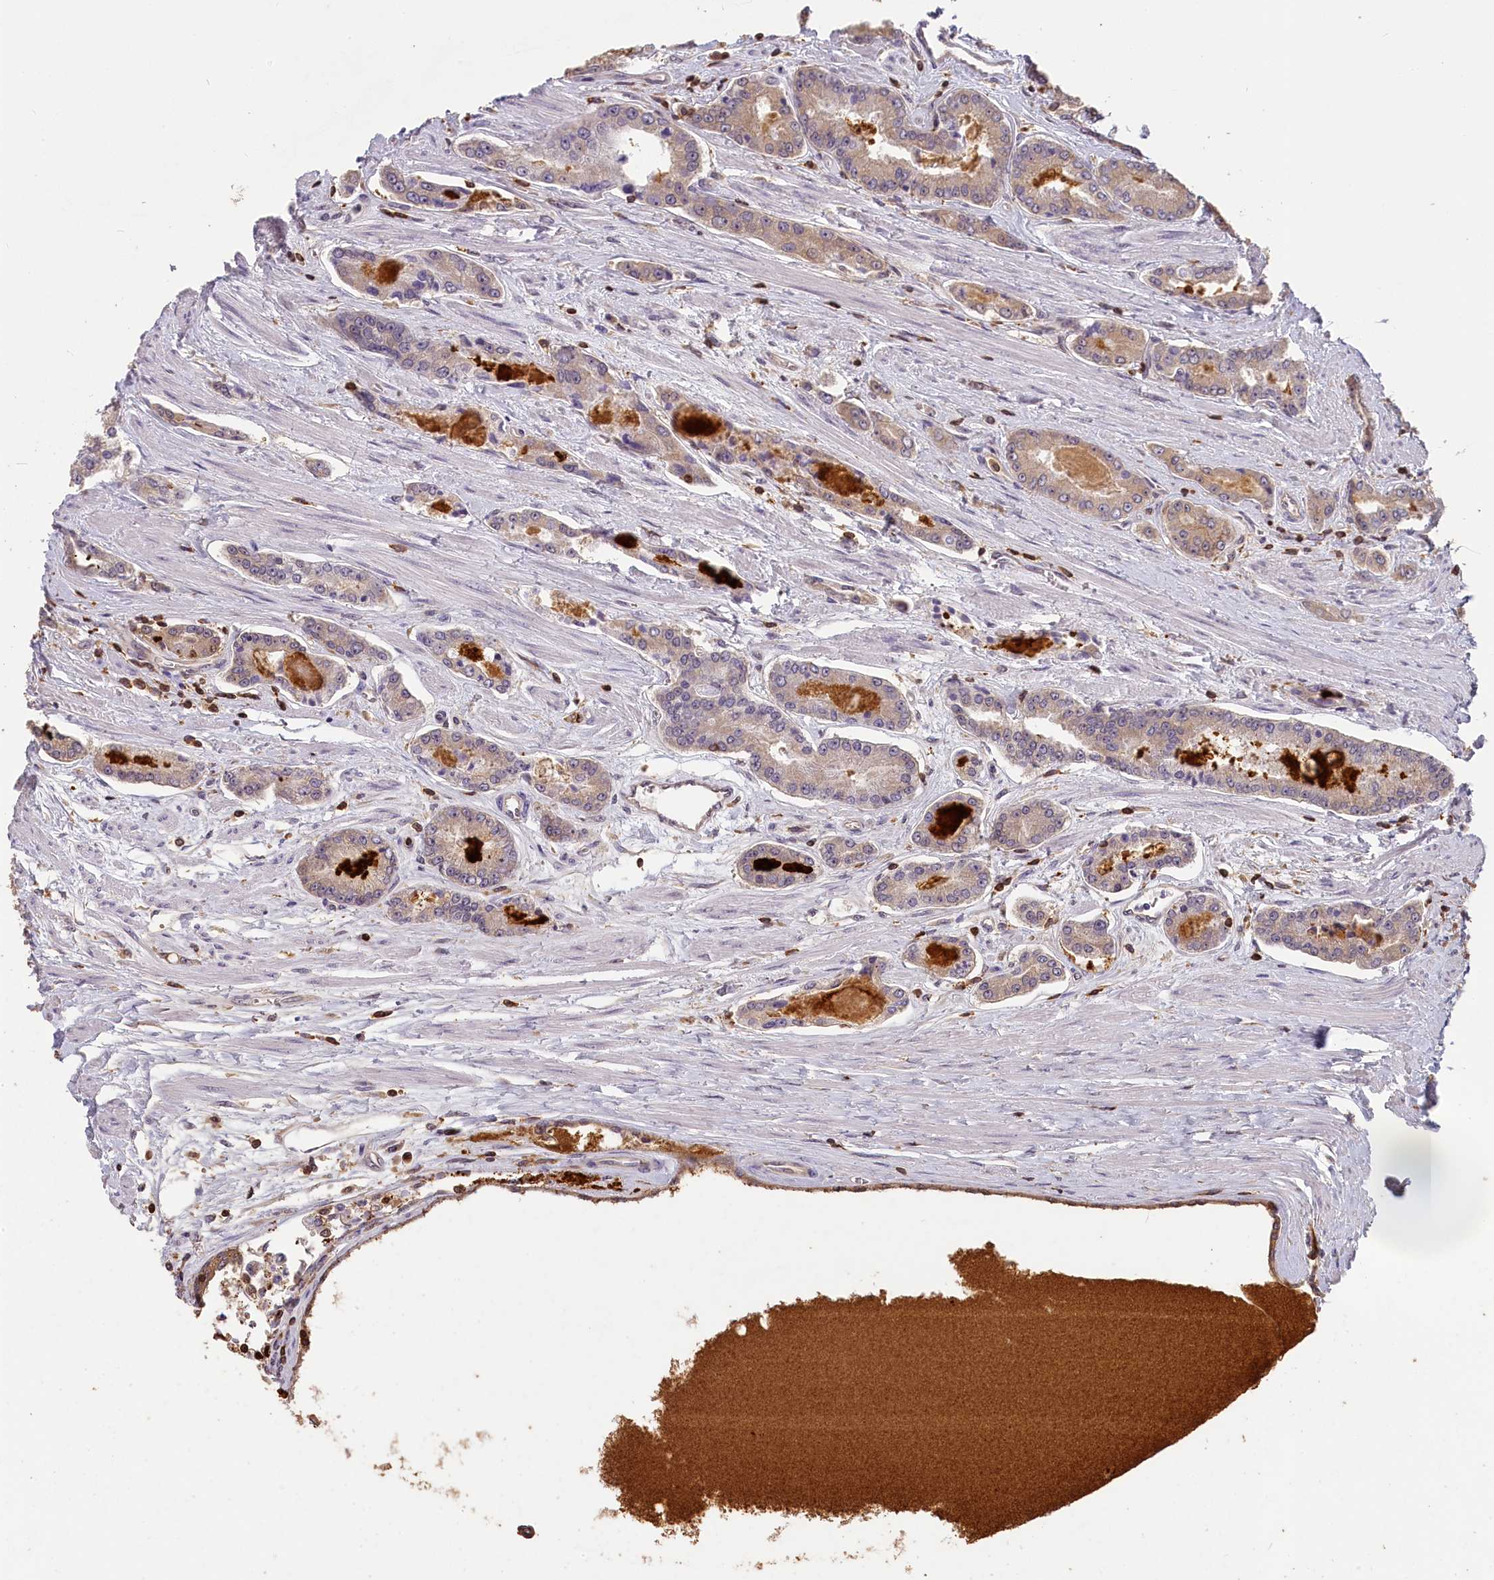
{"staining": {"intensity": "weak", "quantity": "25%-75%", "location": "cytoplasmic/membranous"}, "tissue": "prostate cancer", "cell_type": "Tumor cells", "image_type": "cancer", "snomed": [{"axis": "morphology", "description": "Adenocarcinoma, High grade"}, {"axis": "topography", "description": "Prostate"}], "caption": "Brown immunohistochemical staining in human high-grade adenocarcinoma (prostate) demonstrates weak cytoplasmic/membranous staining in about 25%-75% of tumor cells. (DAB (3,3'-diaminobenzidine) IHC with brightfield microscopy, high magnification).", "gene": "MADD", "patient": {"sex": "male", "age": 74}}